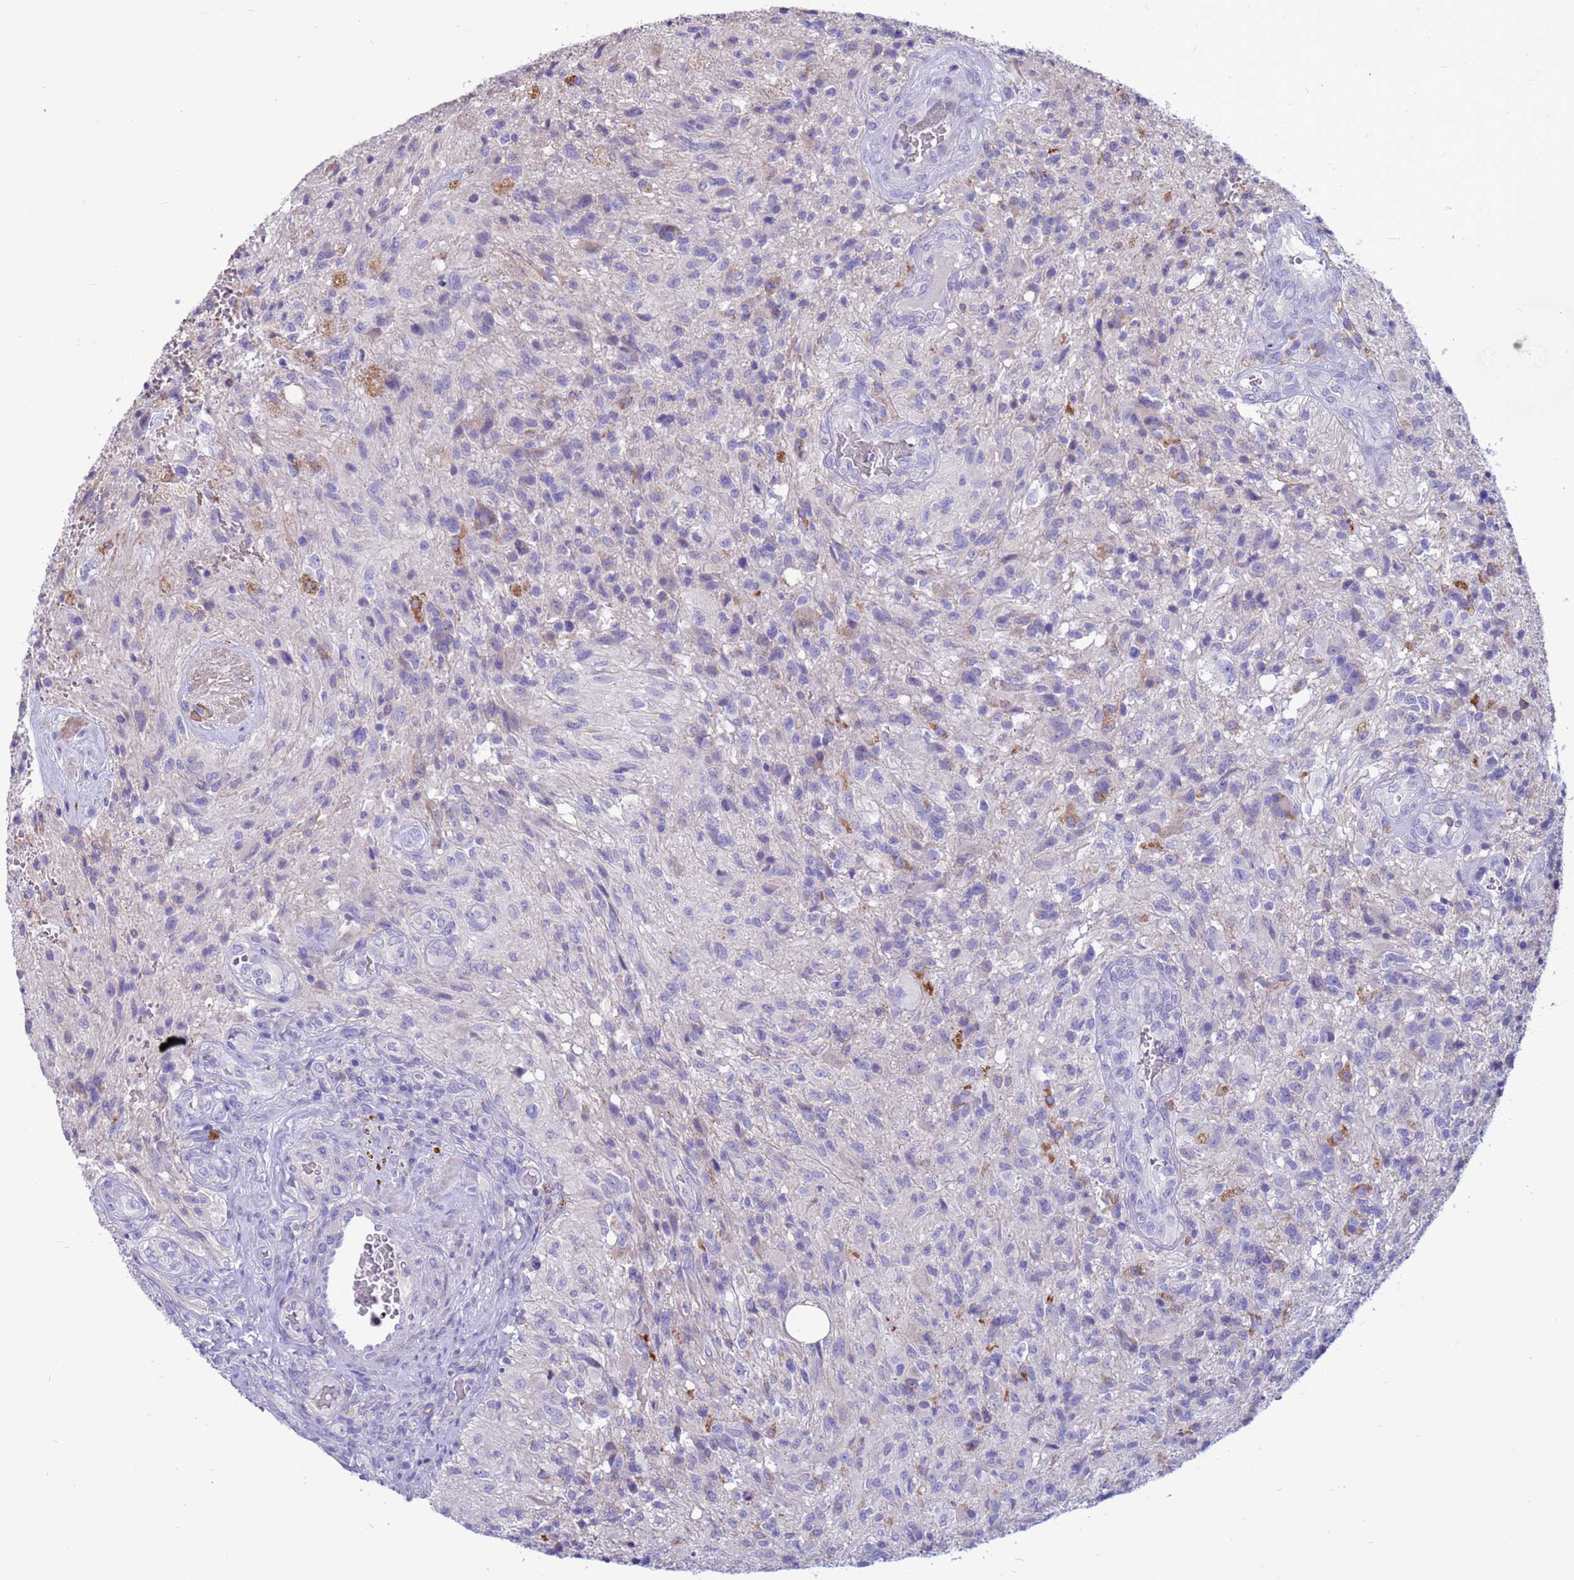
{"staining": {"intensity": "negative", "quantity": "none", "location": "none"}, "tissue": "glioma", "cell_type": "Tumor cells", "image_type": "cancer", "snomed": [{"axis": "morphology", "description": "Glioma, malignant, High grade"}, {"axis": "topography", "description": "Brain"}], "caption": "The immunohistochemistry histopathology image has no significant staining in tumor cells of glioma tissue.", "gene": "PDE10A", "patient": {"sex": "male", "age": 56}}